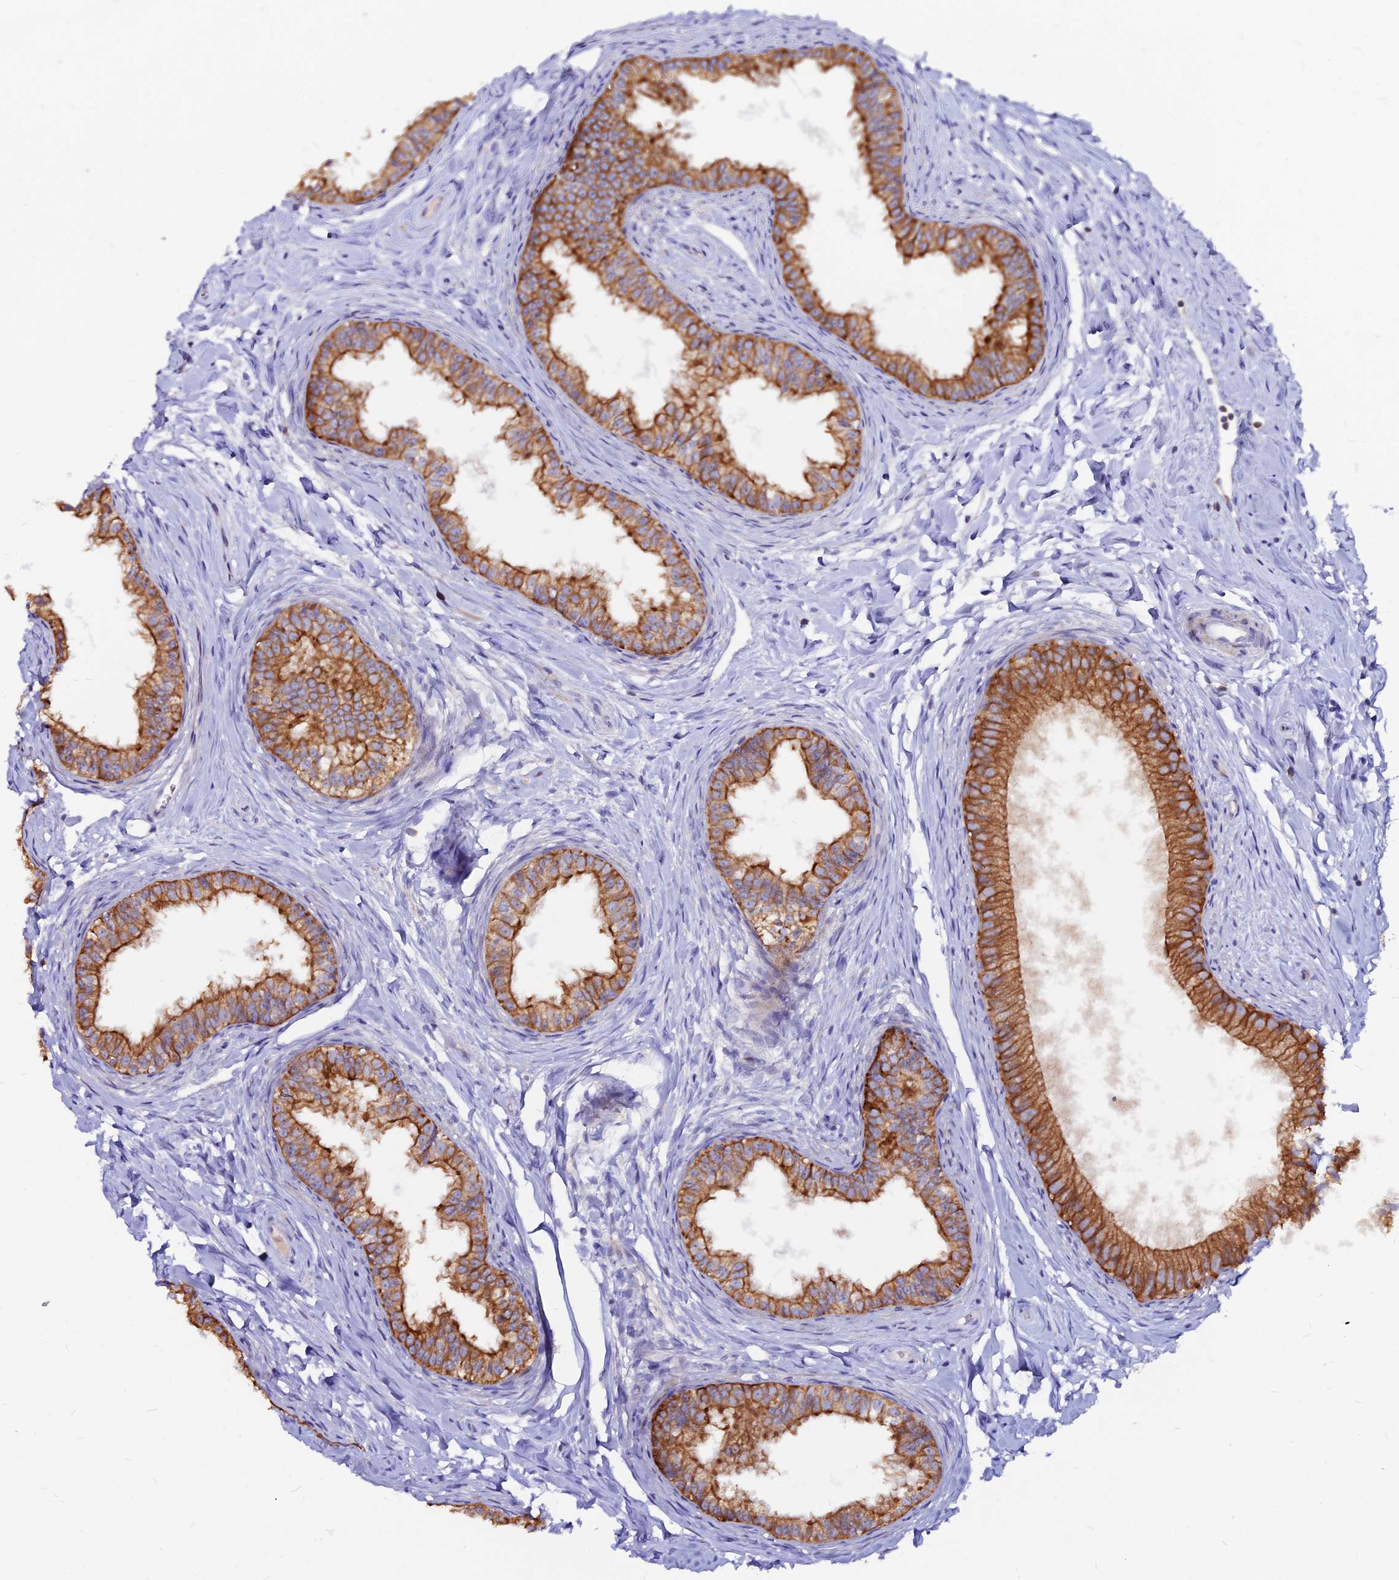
{"staining": {"intensity": "strong", "quantity": ">75%", "location": "cytoplasmic/membranous"}, "tissue": "epididymis", "cell_type": "Glandular cells", "image_type": "normal", "snomed": [{"axis": "morphology", "description": "Normal tissue, NOS"}, {"axis": "topography", "description": "Epididymis"}], "caption": "The image exhibits staining of normal epididymis, revealing strong cytoplasmic/membranous protein positivity (brown color) within glandular cells.", "gene": "DENND2D", "patient": {"sex": "male", "age": 34}}